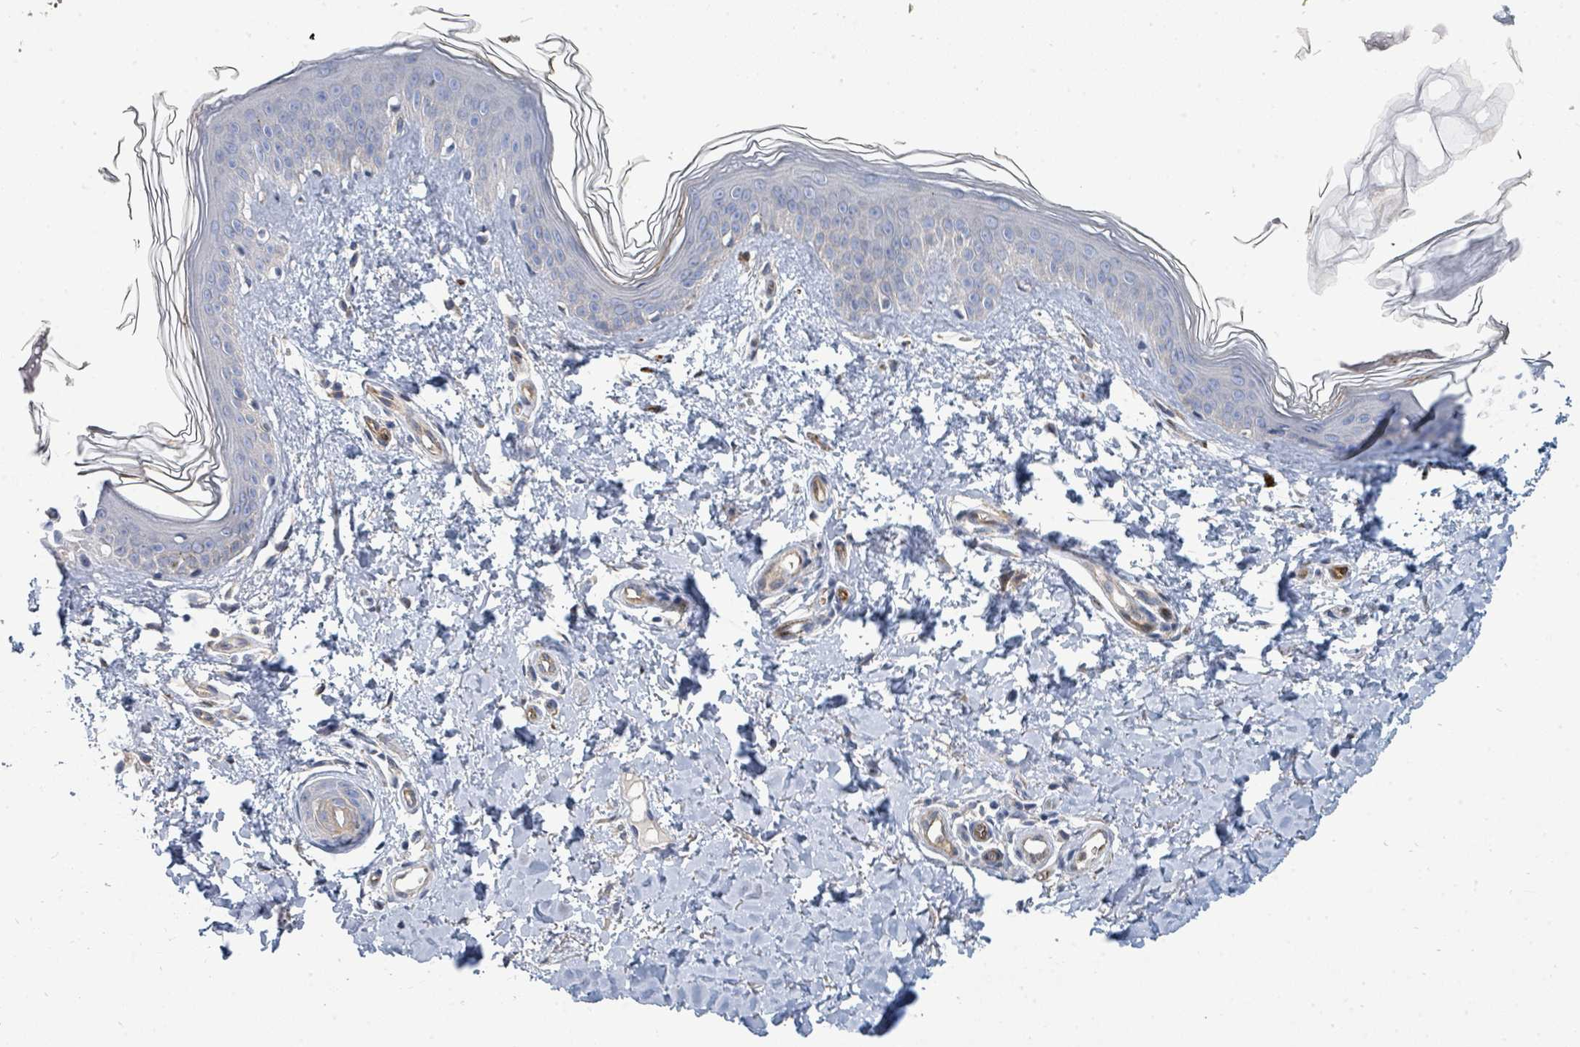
{"staining": {"intensity": "negative", "quantity": "none", "location": "none"}, "tissue": "skin", "cell_type": "Fibroblasts", "image_type": "normal", "snomed": [{"axis": "morphology", "description": "Normal tissue, NOS"}, {"axis": "topography", "description": "Skin"}], "caption": "This is a photomicrograph of immunohistochemistry (IHC) staining of unremarkable skin, which shows no staining in fibroblasts. (Stains: DAB immunohistochemistry (IHC) with hematoxylin counter stain, Microscopy: brightfield microscopy at high magnification).", "gene": "IFIT1", "patient": {"sex": "female", "age": 41}}